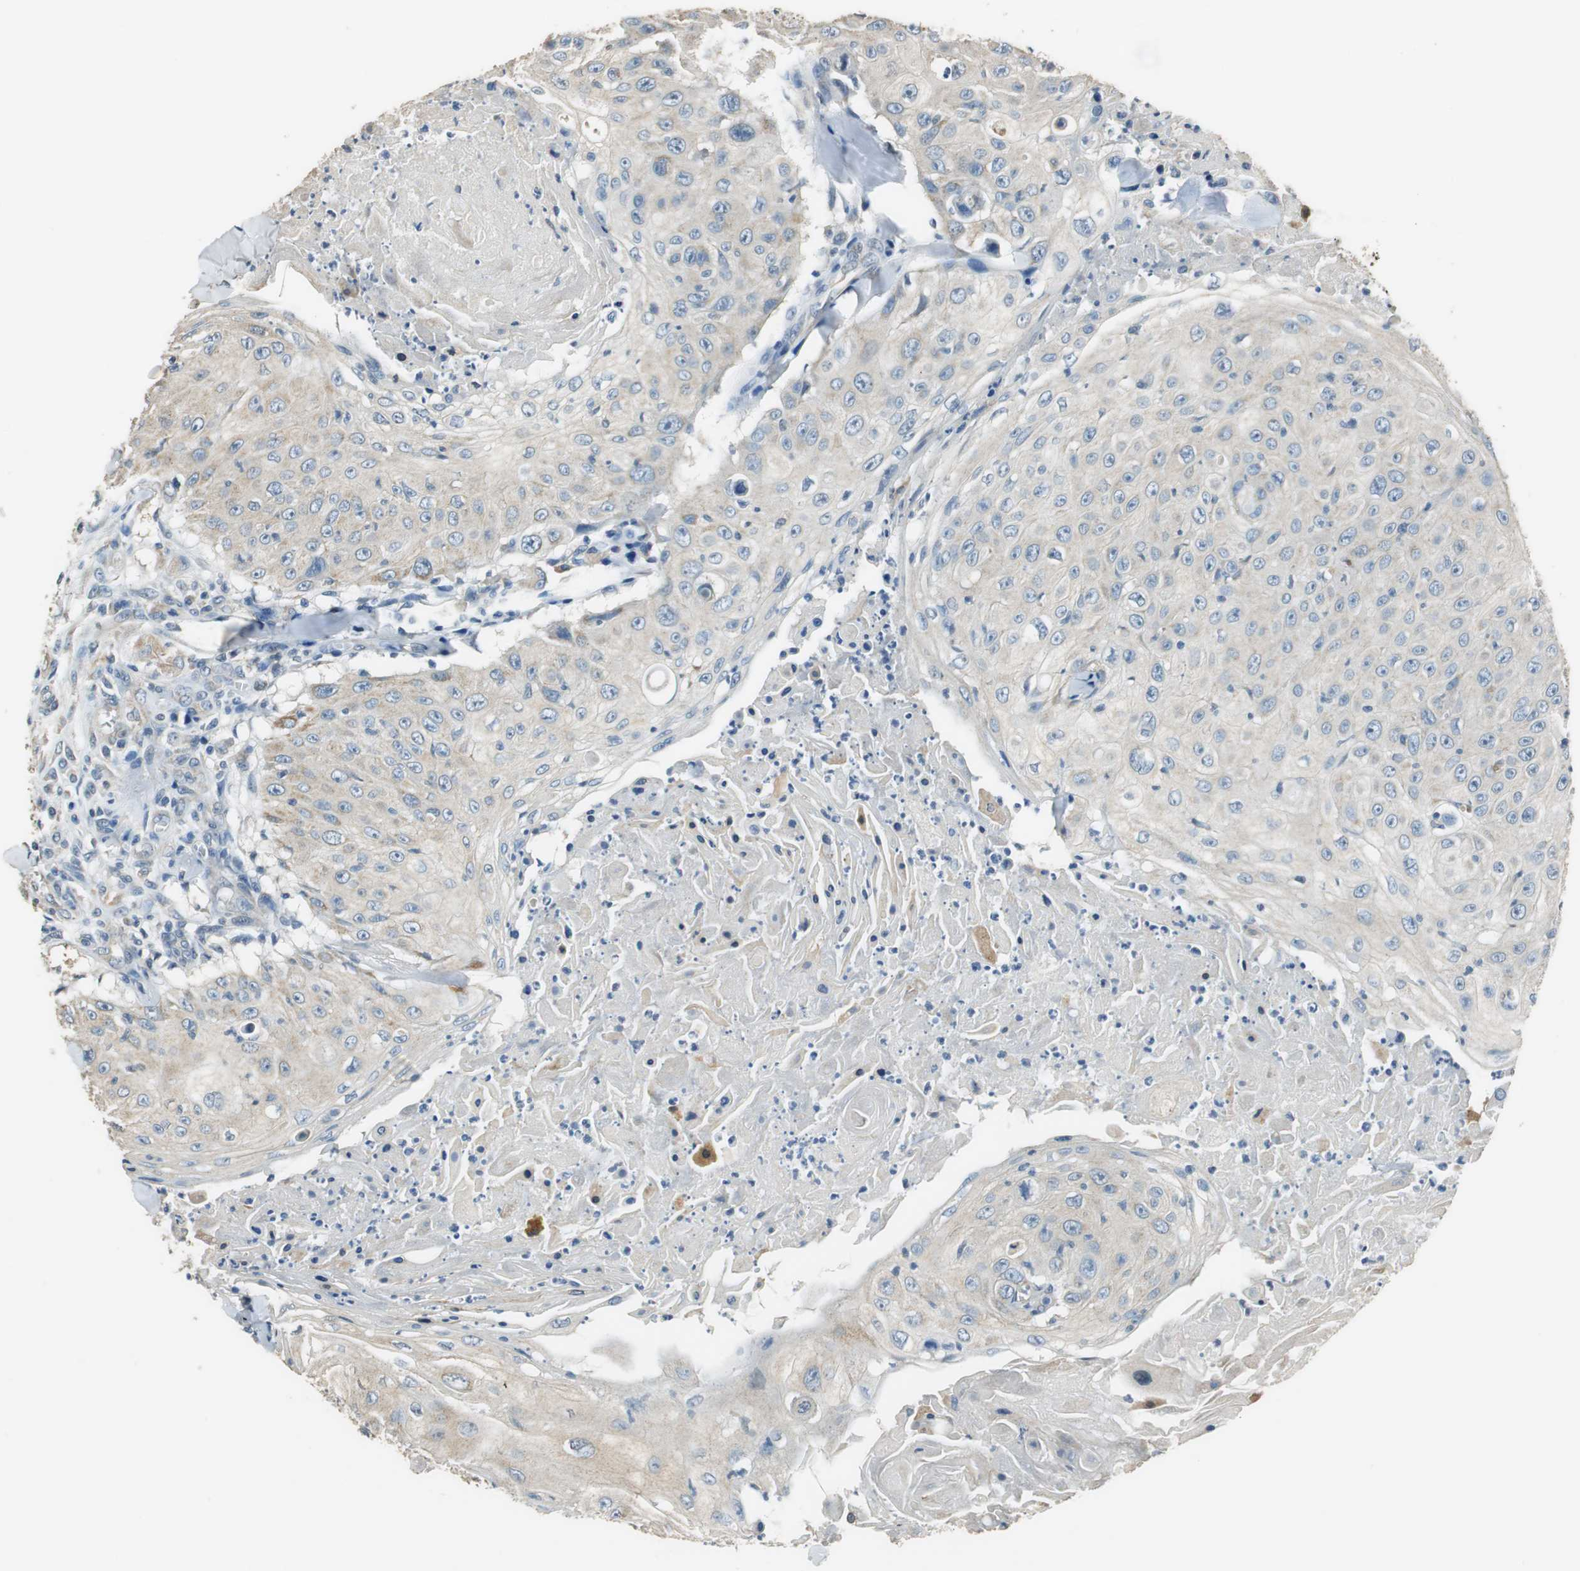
{"staining": {"intensity": "weak", "quantity": "25%-75%", "location": "cytoplasmic/membranous"}, "tissue": "skin cancer", "cell_type": "Tumor cells", "image_type": "cancer", "snomed": [{"axis": "morphology", "description": "Squamous cell carcinoma, NOS"}, {"axis": "topography", "description": "Skin"}], "caption": "Immunohistochemical staining of skin cancer (squamous cell carcinoma) shows low levels of weak cytoplasmic/membranous expression in approximately 25%-75% of tumor cells.", "gene": "ALDH4A1", "patient": {"sex": "male", "age": 86}}